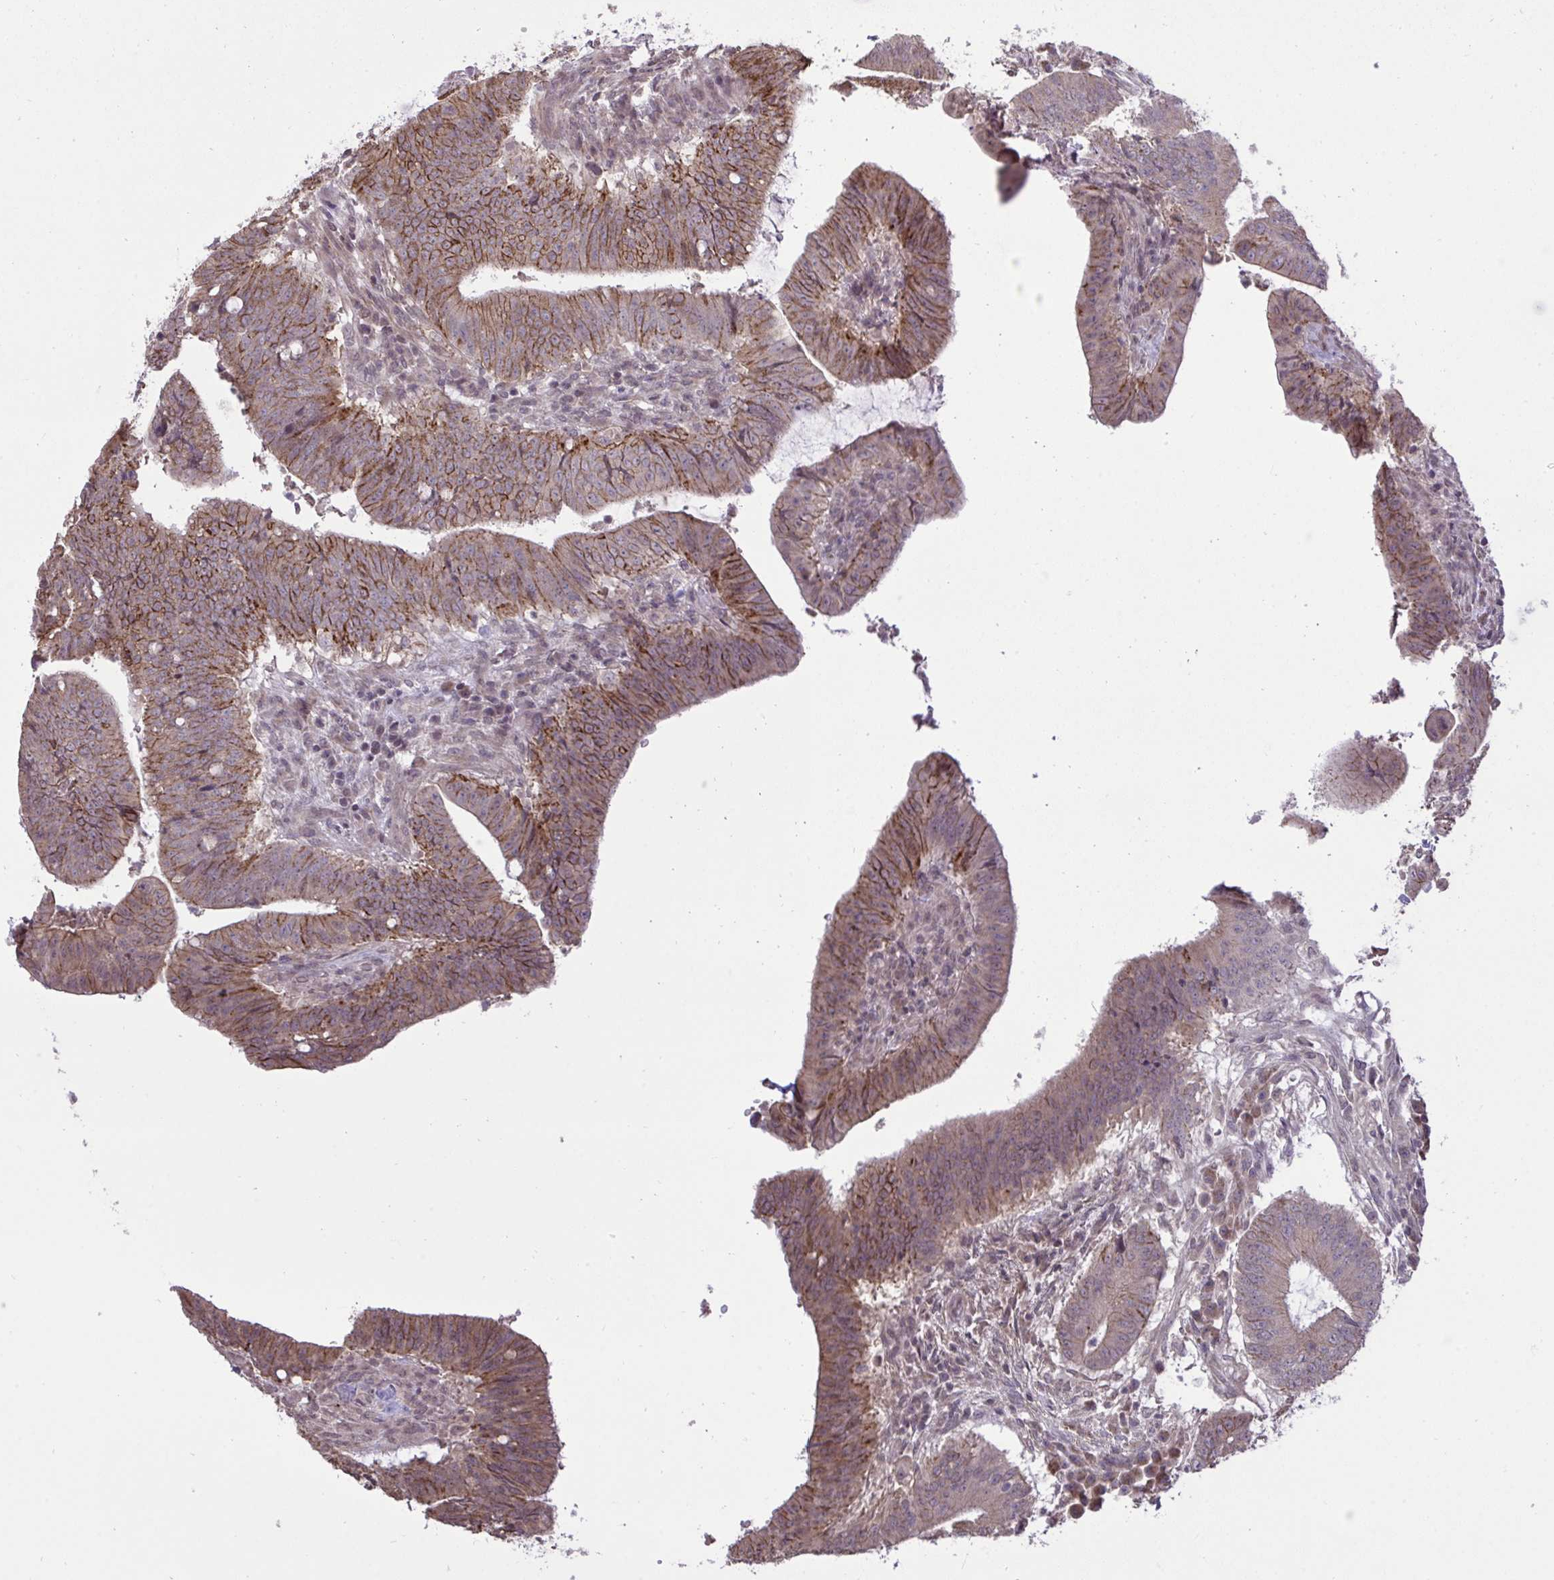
{"staining": {"intensity": "moderate", "quantity": ">75%", "location": "cytoplasmic/membranous"}, "tissue": "colorectal cancer", "cell_type": "Tumor cells", "image_type": "cancer", "snomed": [{"axis": "morphology", "description": "Adenocarcinoma, NOS"}, {"axis": "topography", "description": "Colon"}], "caption": "A photomicrograph of human colorectal cancer (adenocarcinoma) stained for a protein reveals moderate cytoplasmic/membranous brown staining in tumor cells.", "gene": "CYP20A1", "patient": {"sex": "female", "age": 43}}